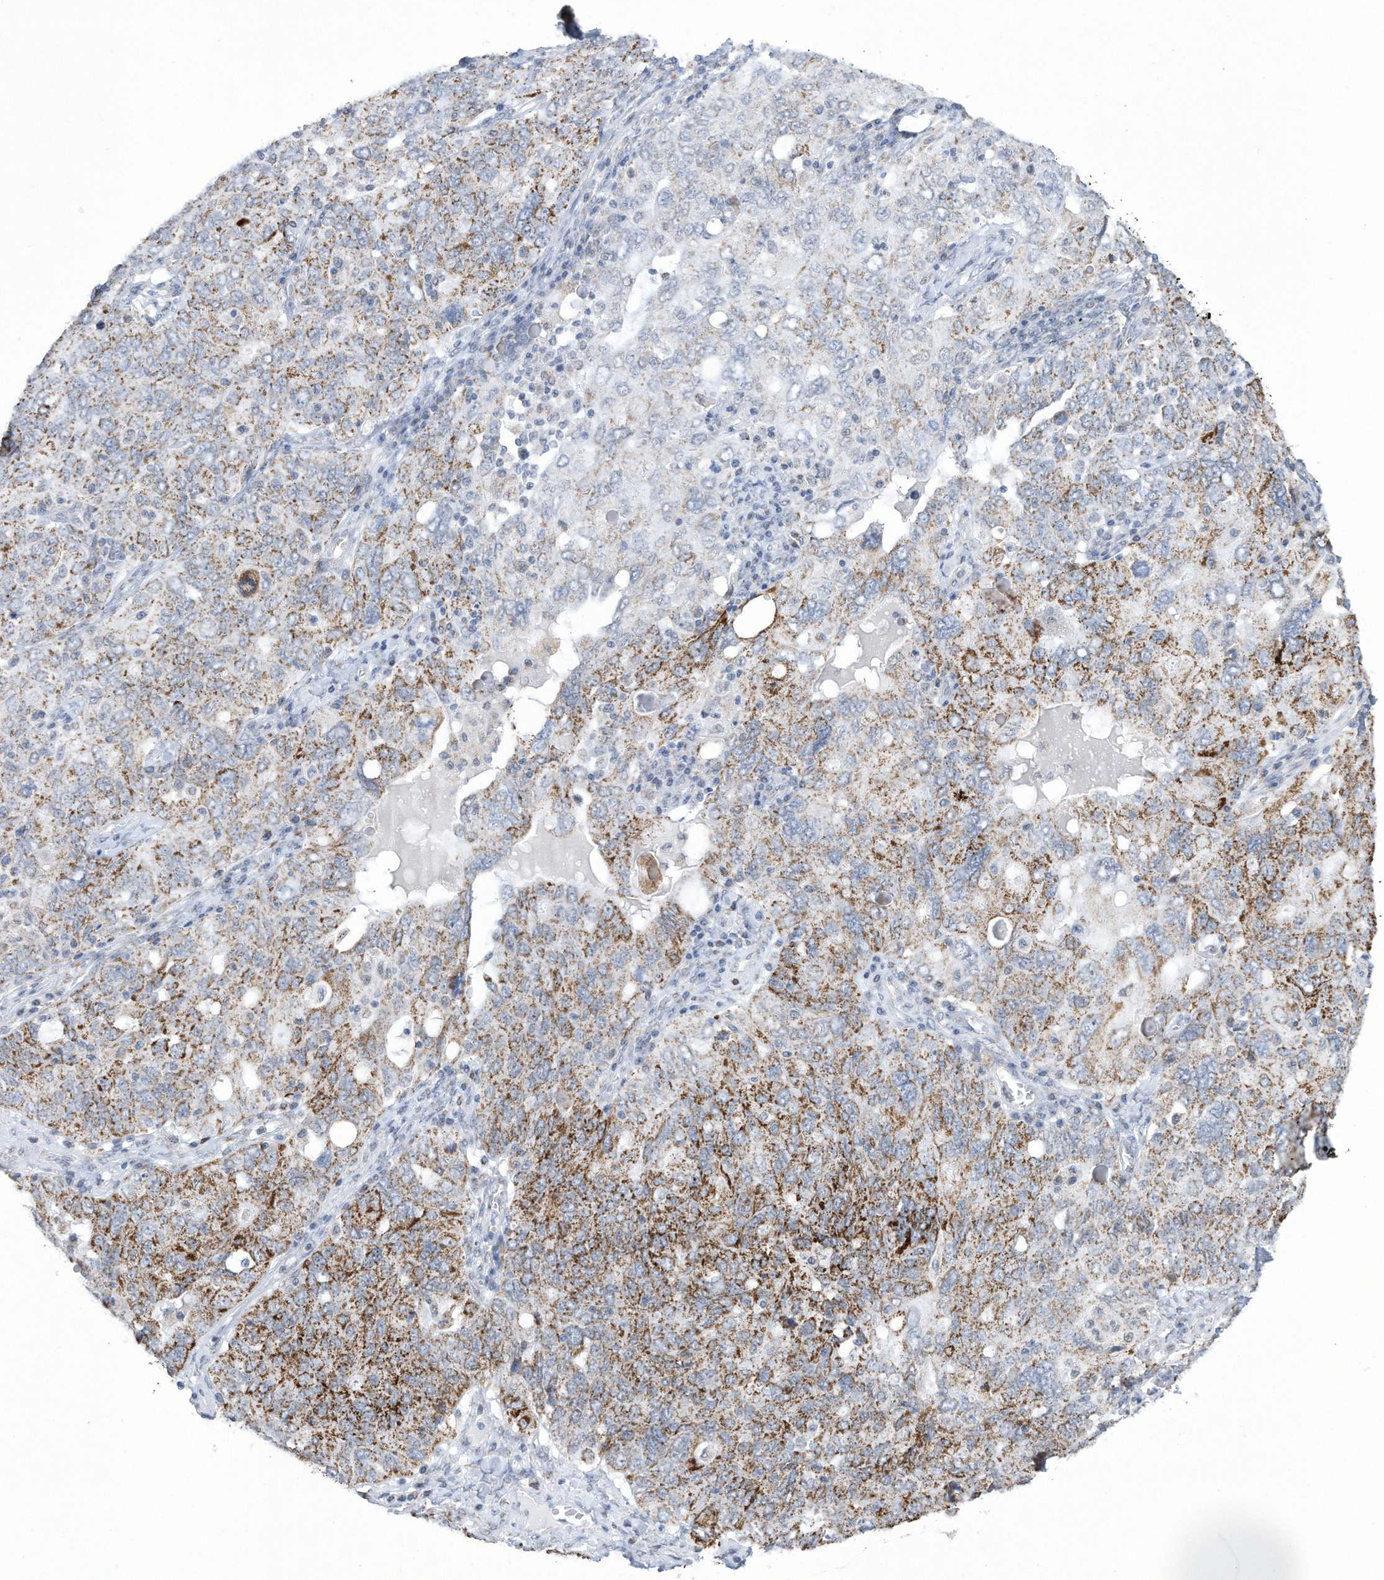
{"staining": {"intensity": "moderate", "quantity": ">75%", "location": "cytoplasmic/membranous"}, "tissue": "ovarian cancer", "cell_type": "Tumor cells", "image_type": "cancer", "snomed": [{"axis": "morphology", "description": "Carcinoma, endometroid"}, {"axis": "topography", "description": "Ovary"}], "caption": "Protein expression by immunohistochemistry (IHC) demonstrates moderate cytoplasmic/membranous positivity in approximately >75% of tumor cells in ovarian cancer.", "gene": "ALDH6A1", "patient": {"sex": "female", "age": 62}}